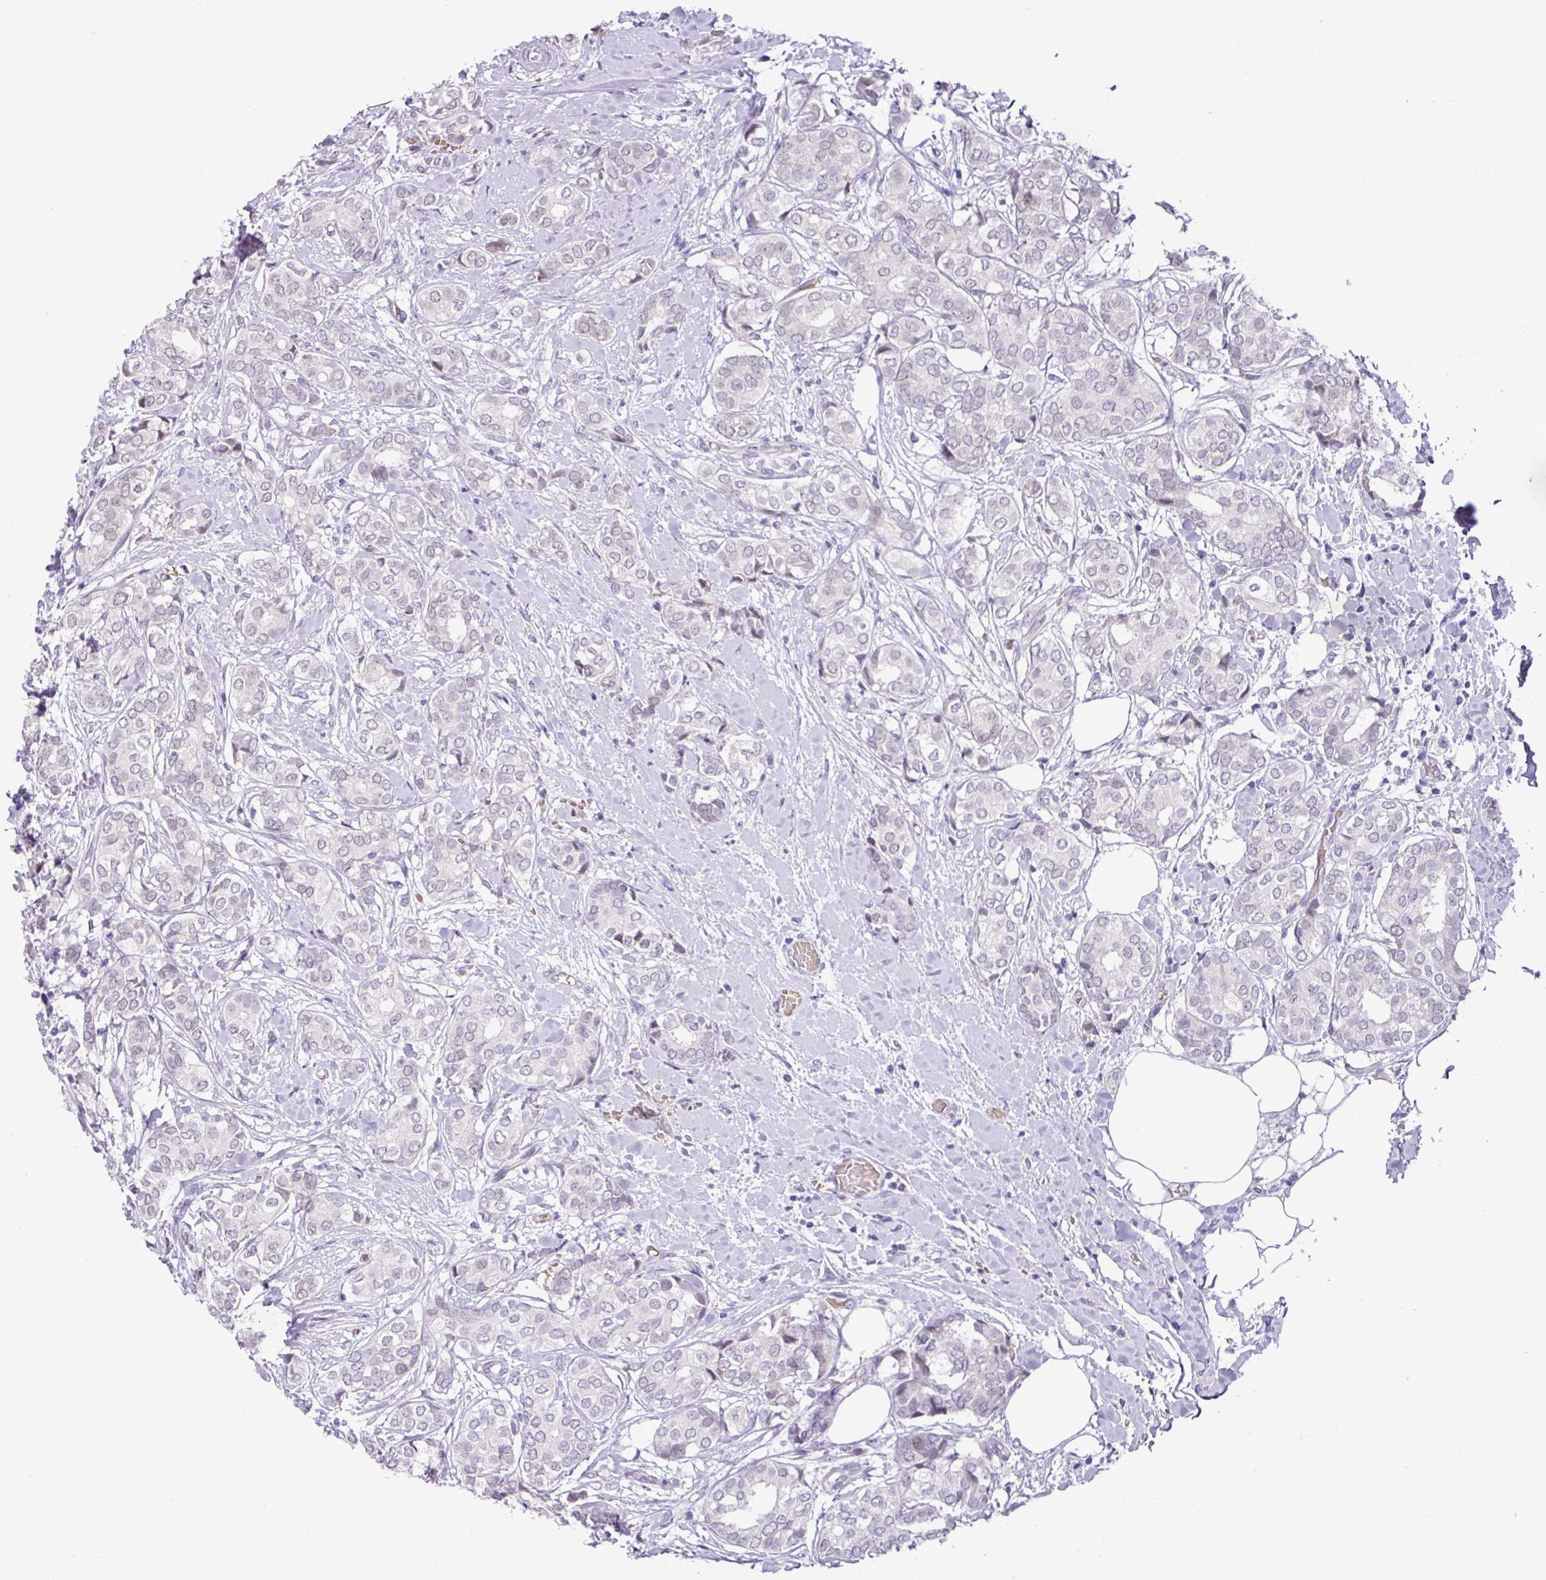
{"staining": {"intensity": "negative", "quantity": "none", "location": "none"}, "tissue": "breast cancer", "cell_type": "Tumor cells", "image_type": "cancer", "snomed": [{"axis": "morphology", "description": "Duct carcinoma"}, {"axis": "topography", "description": "Breast"}], "caption": "This is a micrograph of IHC staining of invasive ductal carcinoma (breast), which shows no expression in tumor cells.", "gene": "PARP2", "patient": {"sex": "female", "age": 73}}